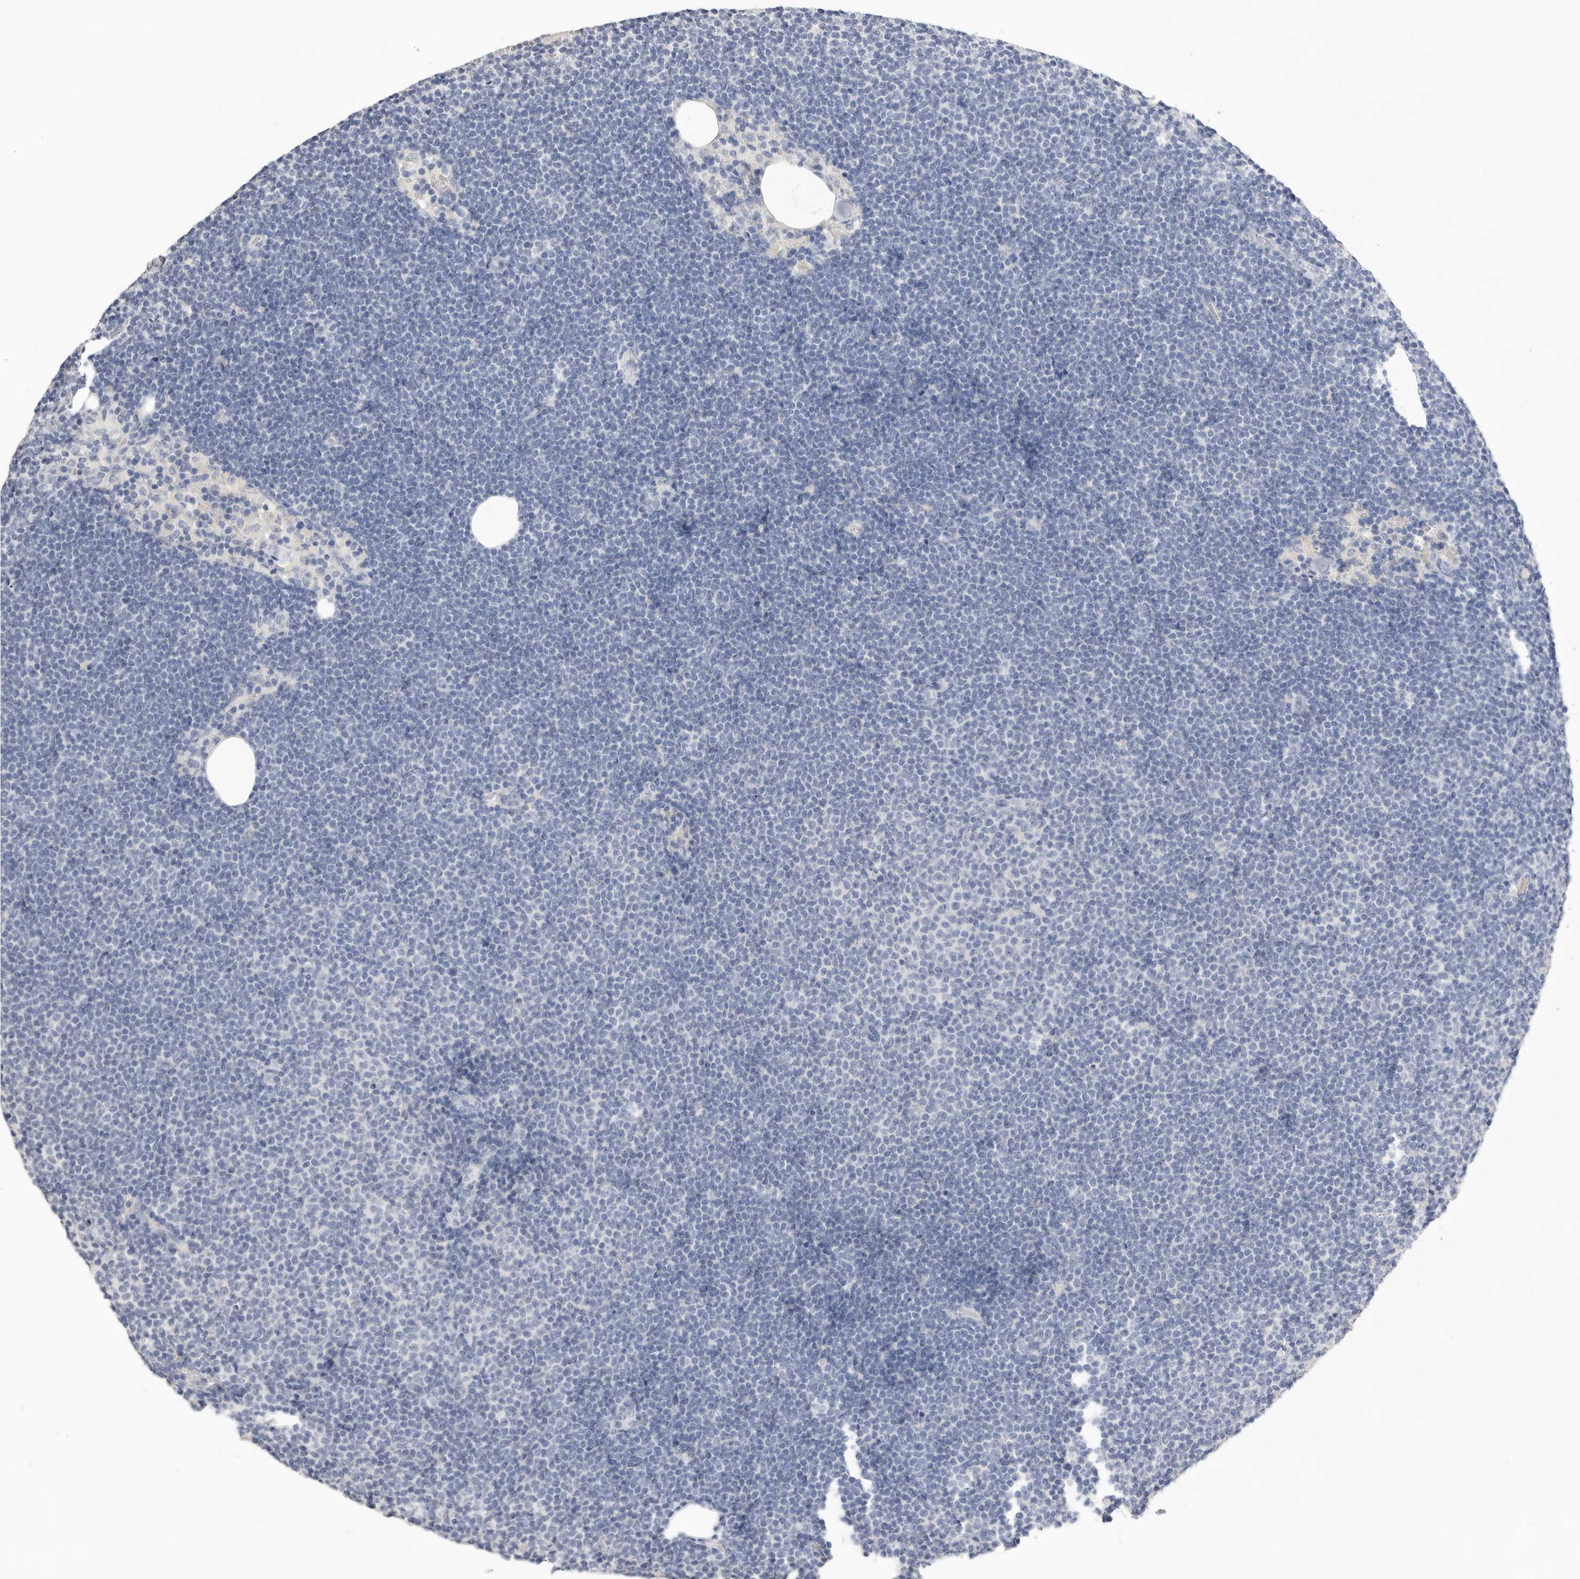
{"staining": {"intensity": "negative", "quantity": "none", "location": "none"}, "tissue": "lymphoma", "cell_type": "Tumor cells", "image_type": "cancer", "snomed": [{"axis": "morphology", "description": "Malignant lymphoma, non-Hodgkin's type, Low grade"}, {"axis": "topography", "description": "Lymph node"}], "caption": "Lymphoma stained for a protein using immunohistochemistry reveals no staining tumor cells.", "gene": "APOA2", "patient": {"sex": "female", "age": 53}}